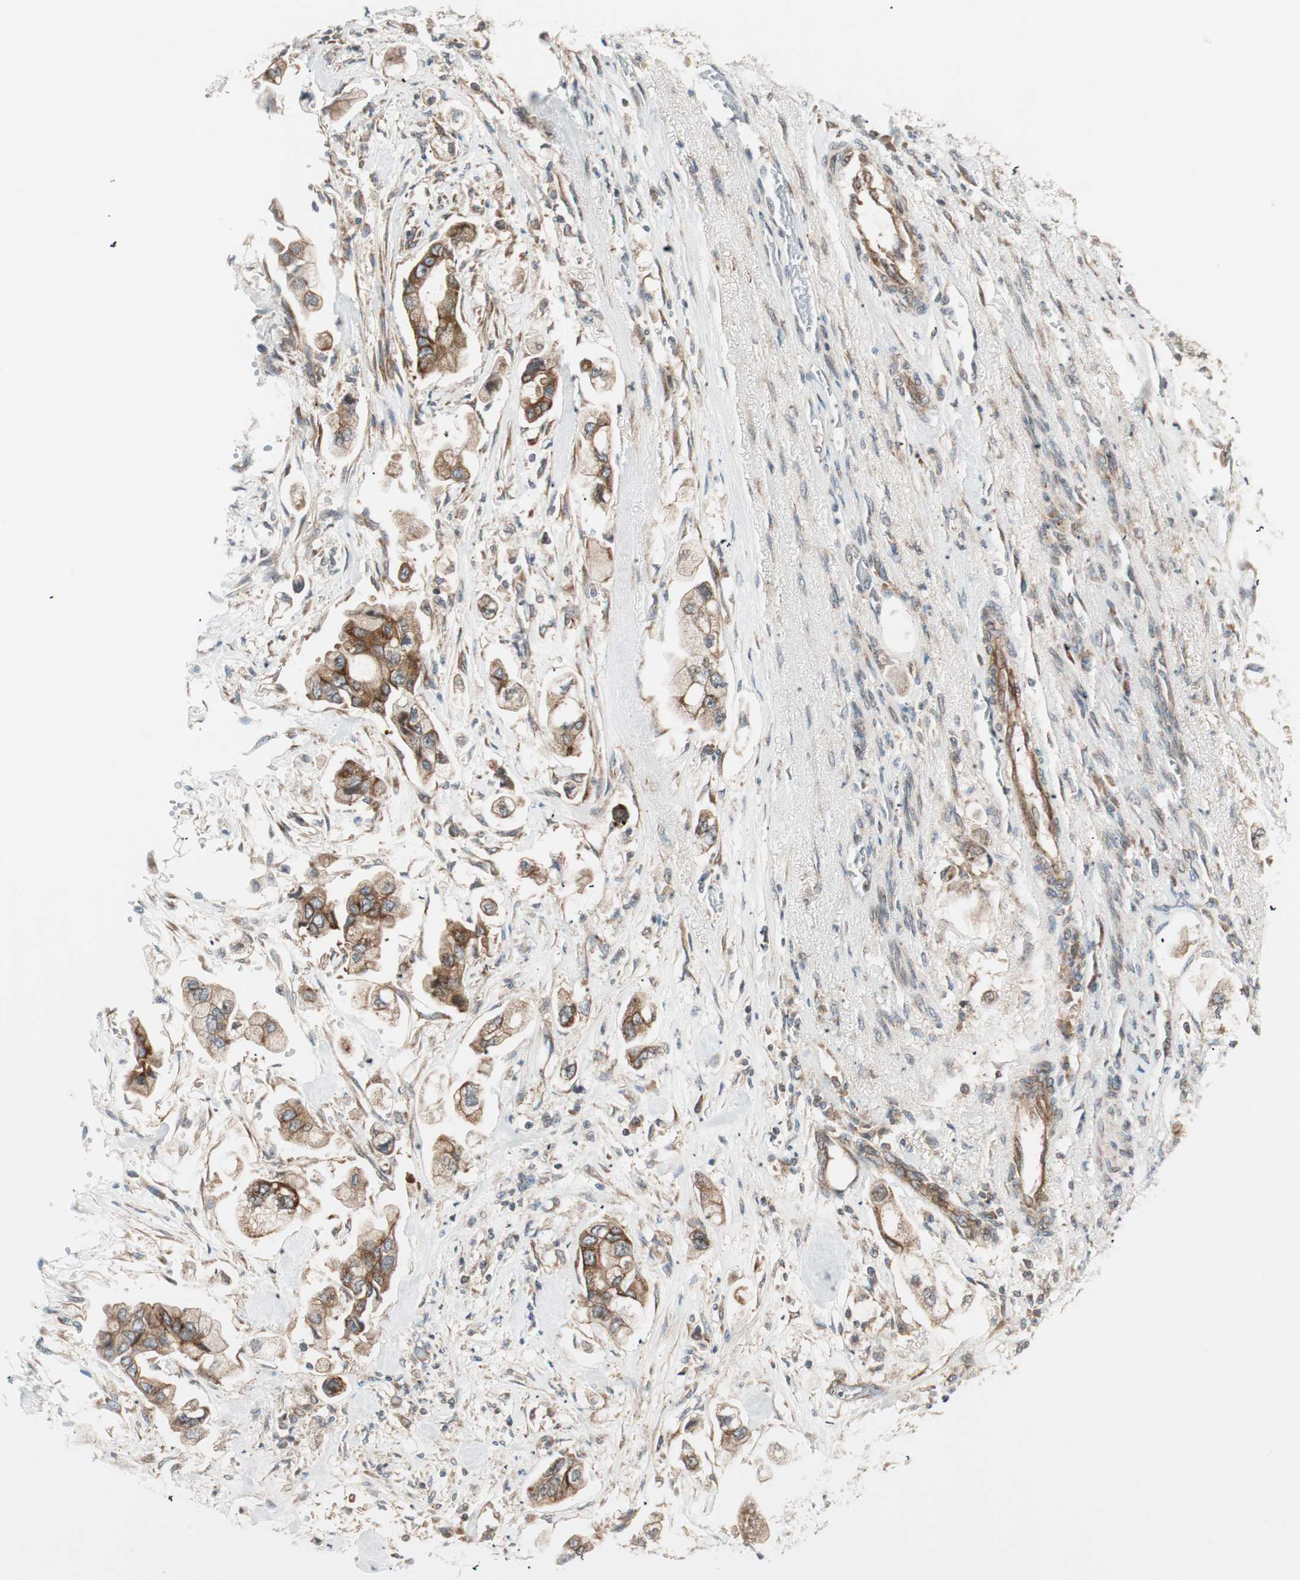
{"staining": {"intensity": "strong", "quantity": ">75%", "location": "cytoplasmic/membranous"}, "tissue": "stomach cancer", "cell_type": "Tumor cells", "image_type": "cancer", "snomed": [{"axis": "morphology", "description": "Adenocarcinoma, NOS"}, {"axis": "topography", "description": "Stomach"}], "caption": "Strong cytoplasmic/membranous staining for a protein is identified in about >75% of tumor cells of stomach cancer (adenocarcinoma) using immunohistochemistry.", "gene": "ABI1", "patient": {"sex": "male", "age": 62}}